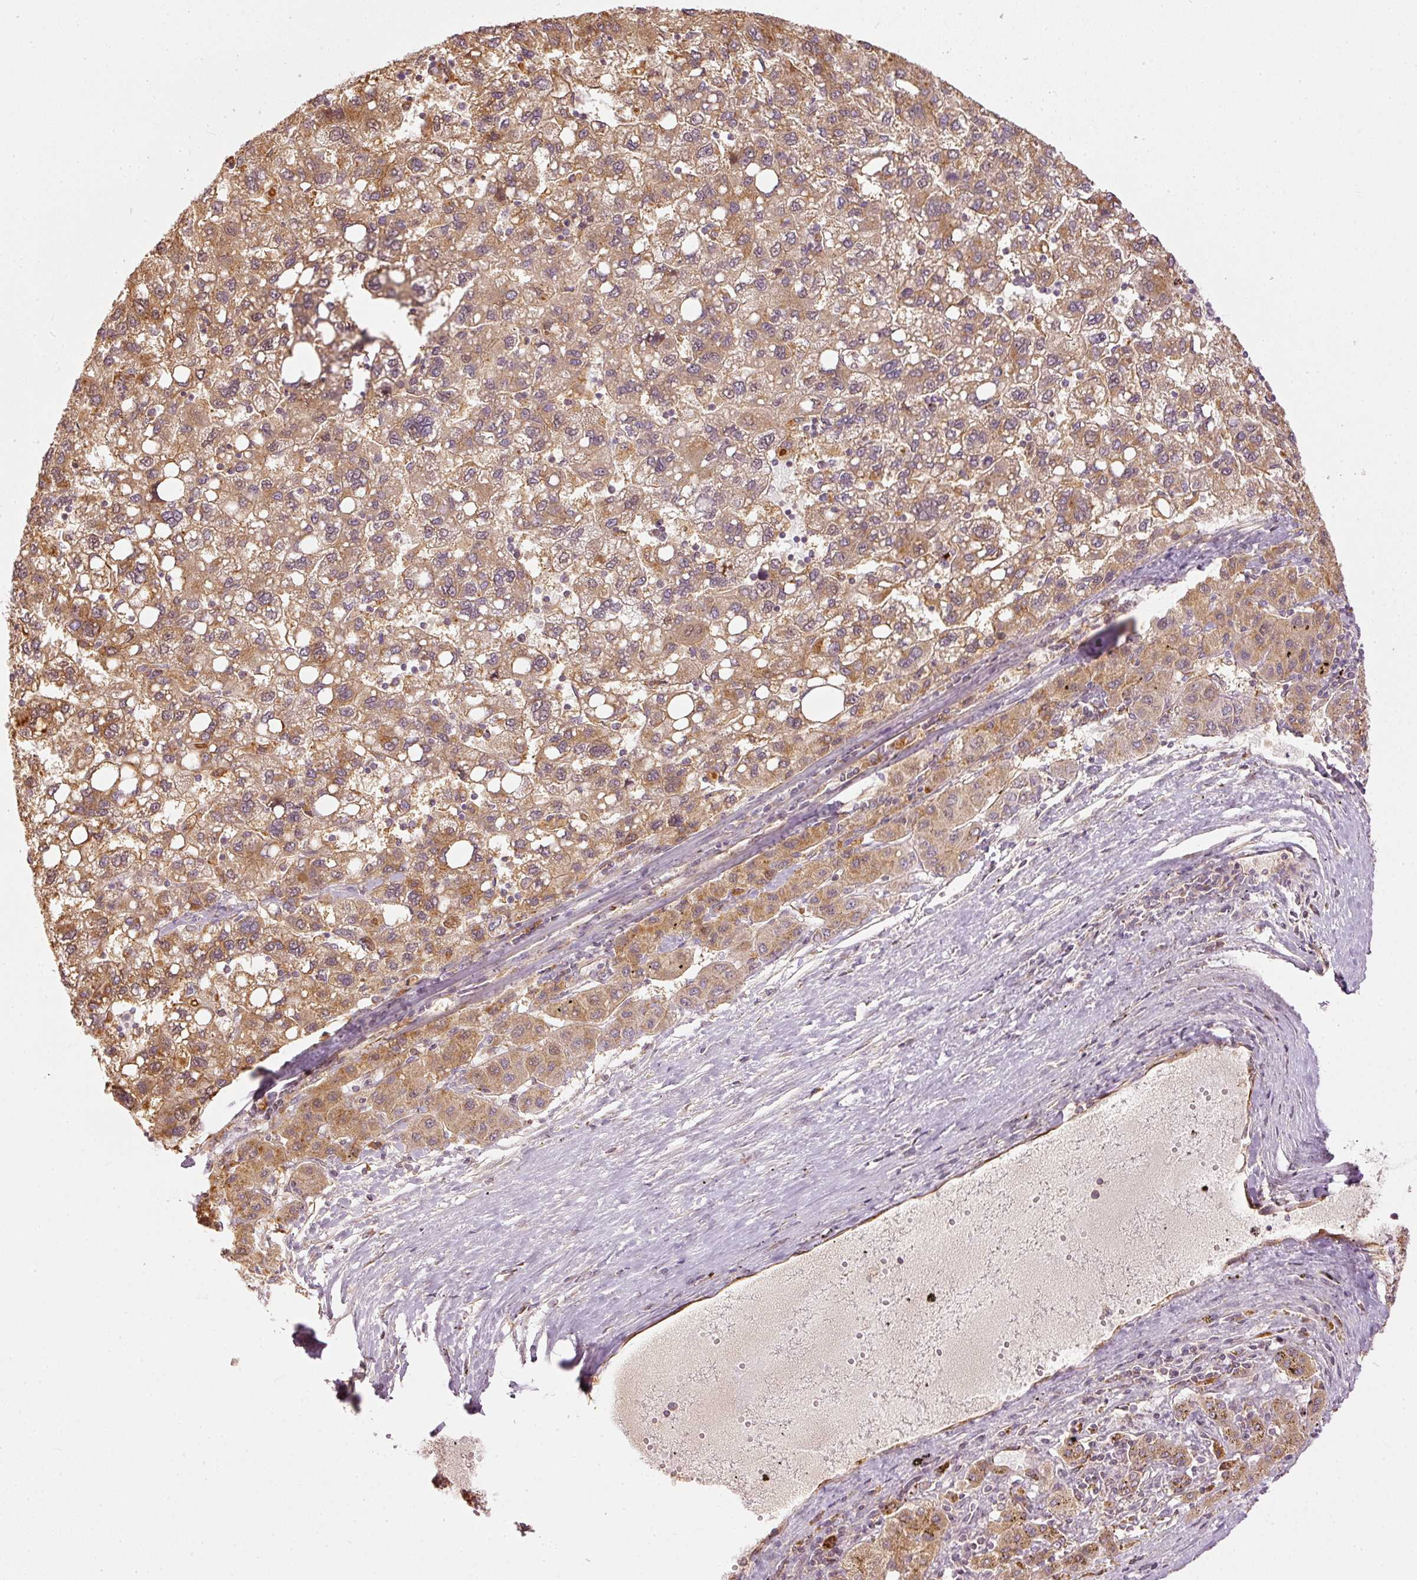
{"staining": {"intensity": "moderate", "quantity": ">75%", "location": "cytoplasmic/membranous"}, "tissue": "liver cancer", "cell_type": "Tumor cells", "image_type": "cancer", "snomed": [{"axis": "morphology", "description": "Carcinoma, Hepatocellular, NOS"}, {"axis": "topography", "description": "Liver"}], "caption": "Immunohistochemistry of human hepatocellular carcinoma (liver) shows medium levels of moderate cytoplasmic/membranous positivity in approximately >75% of tumor cells.", "gene": "MTHFD1L", "patient": {"sex": "female", "age": 82}}